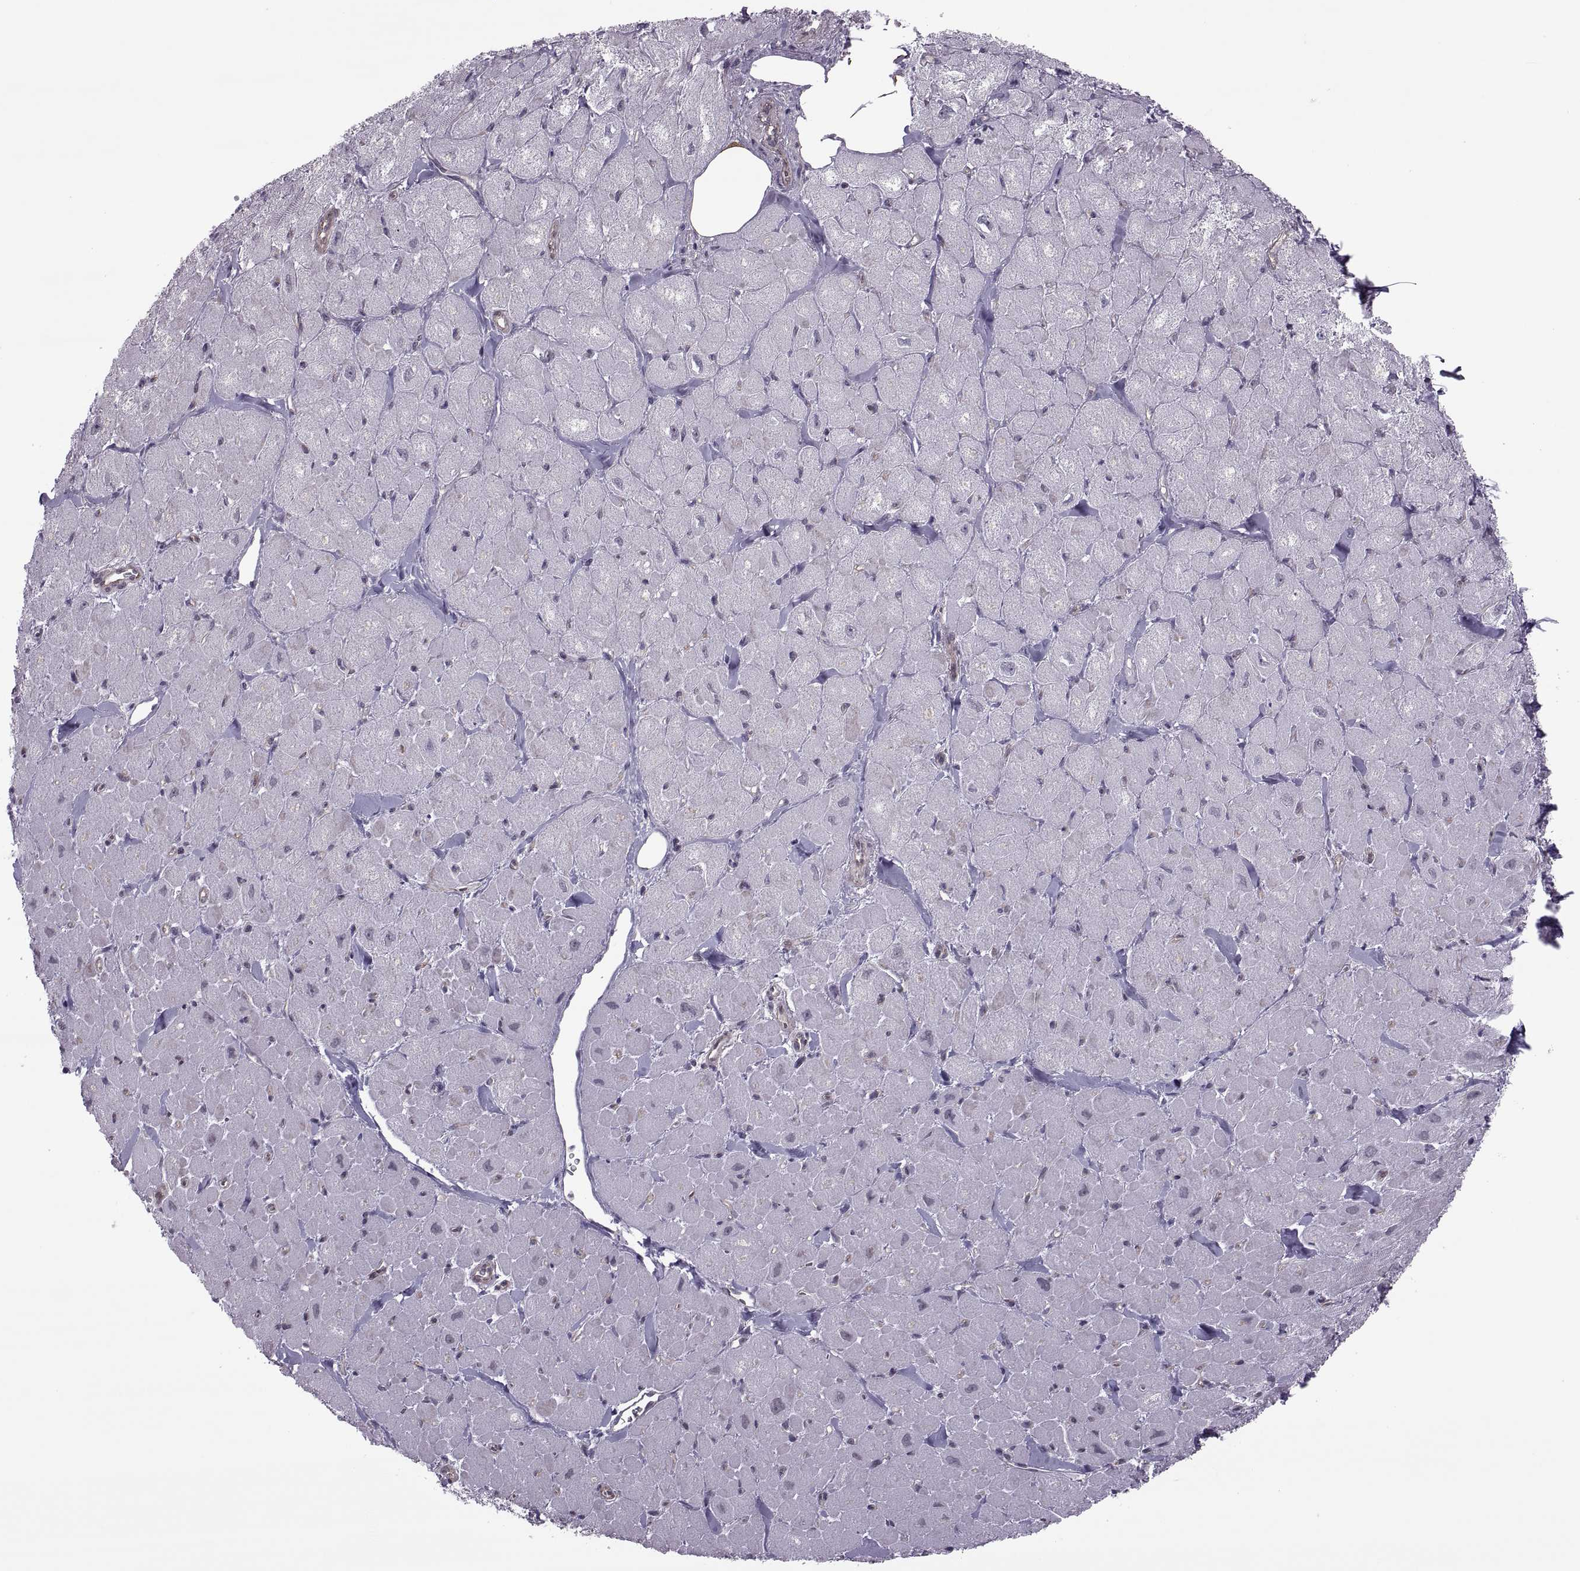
{"staining": {"intensity": "negative", "quantity": "none", "location": "none"}, "tissue": "heart muscle", "cell_type": "Cardiomyocytes", "image_type": "normal", "snomed": [{"axis": "morphology", "description": "Normal tissue, NOS"}, {"axis": "topography", "description": "Heart"}], "caption": "There is no significant expression in cardiomyocytes of heart muscle. Nuclei are stained in blue.", "gene": "ODF3", "patient": {"sex": "male", "age": 60}}